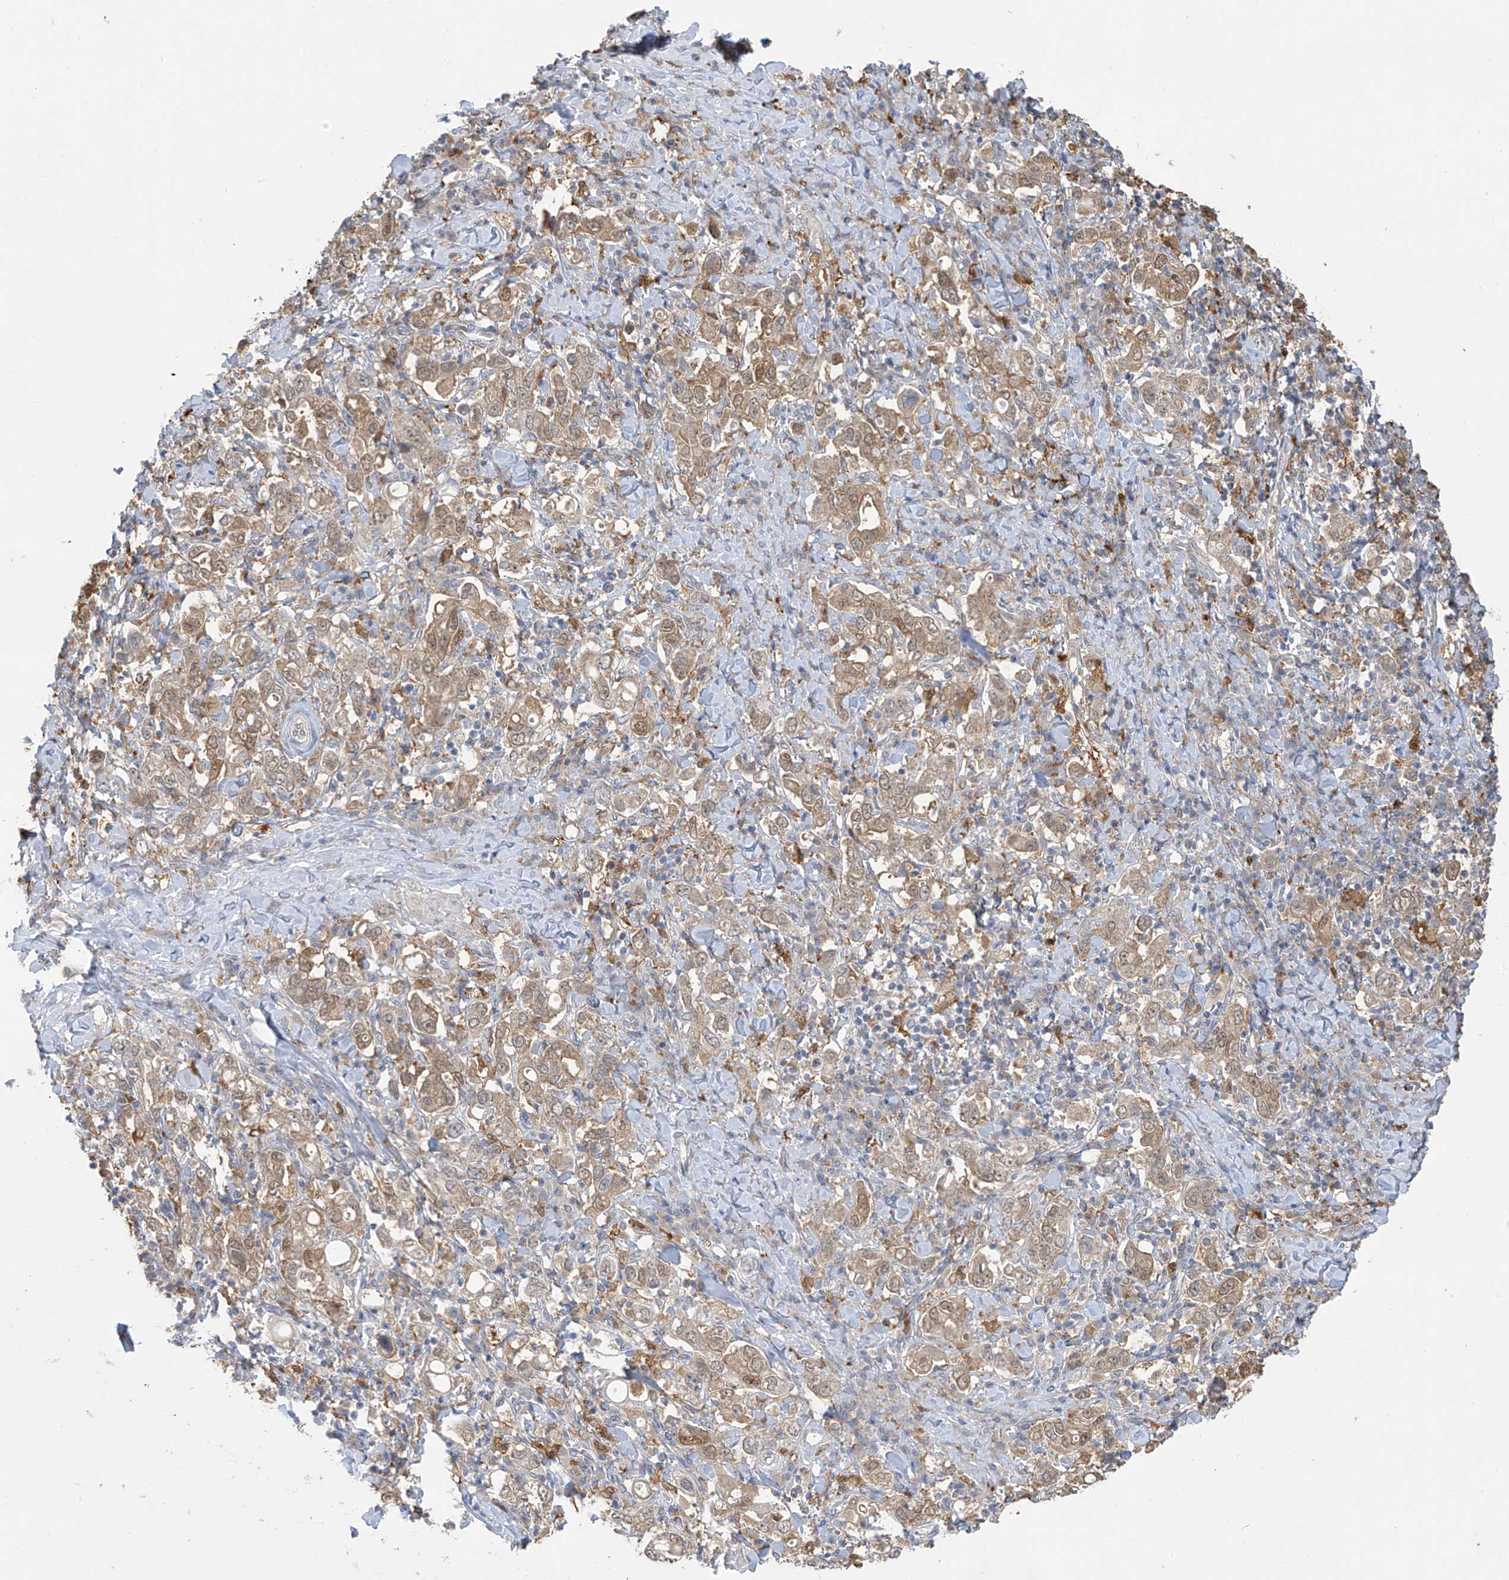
{"staining": {"intensity": "moderate", "quantity": ">75%", "location": "cytoplasmic/membranous,nuclear"}, "tissue": "stomach cancer", "cell_type": "Tumor cells", "image_type": "cancer", "snomed": [{"axis": "morphology", "description": "Adenocarcinoma, NOS"}, {"axis": "topography", "description": "Stomach, upper"}], "caption": "Immunohistochemical staining of human stomach adenocarcinoma shows medium levels of moderate cytoplasmic/membranous and nuclear protein staining in approximately >75% of tumor cells.", "gene": "IDH1", "patient": {"sex": "male", "age": 62}}